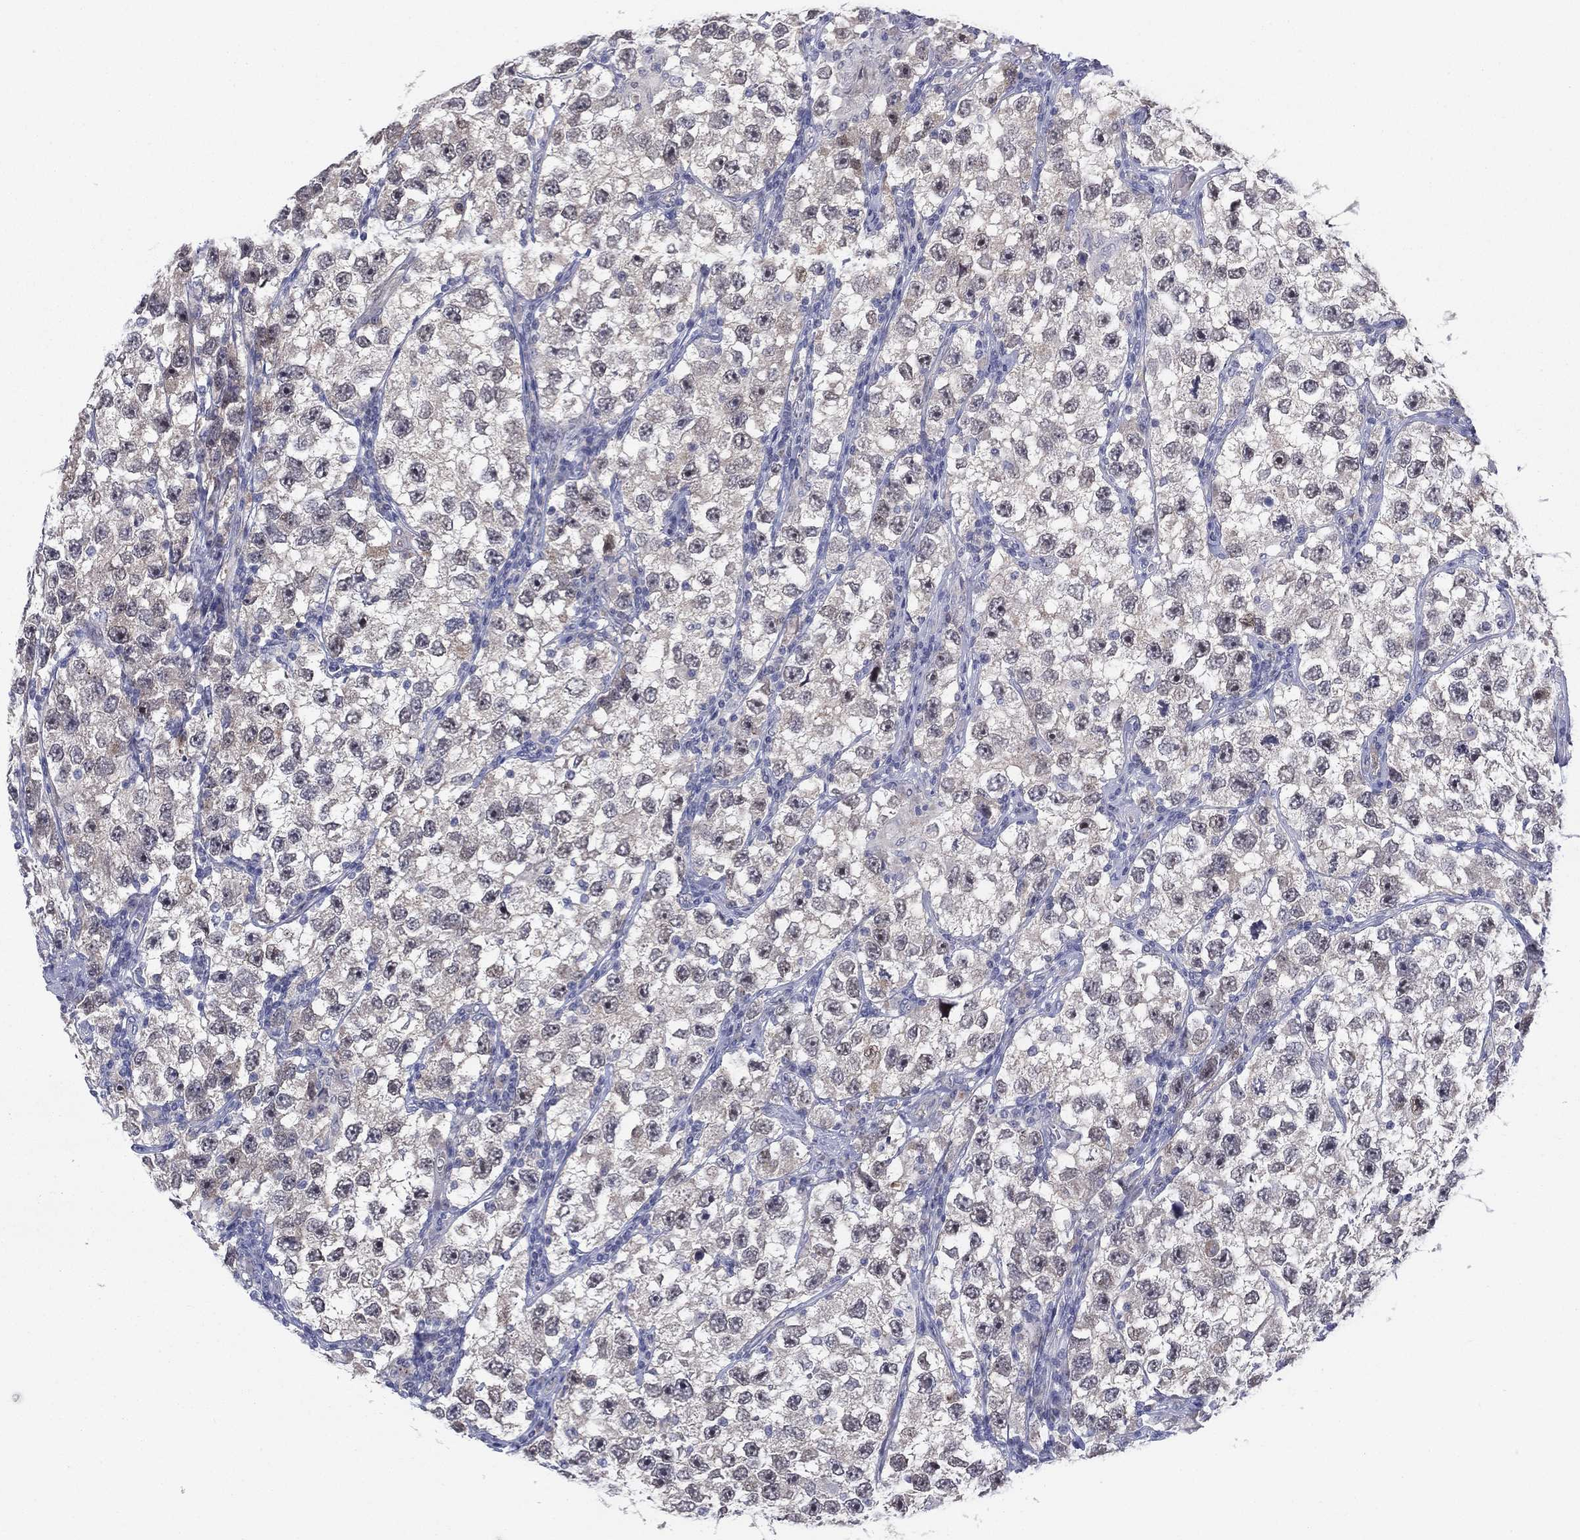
{"staining": {"intensity": "negative", "quantity": "none", "location": "none"}, "tissue": "testis cancer", "cell_type": "Tumor cells", "image_type": "cancer", "snomed": [{"axis": "morphology", "description": "Seminoma, NOS"}, {"axis": "topography", "description": "Testis"}], "caption": "The photomicrograph demonstrates no staining of tumor cells in seminoma (testis).", "gene": "AMN1", "patient": {"sex": "male", "age": 26}}